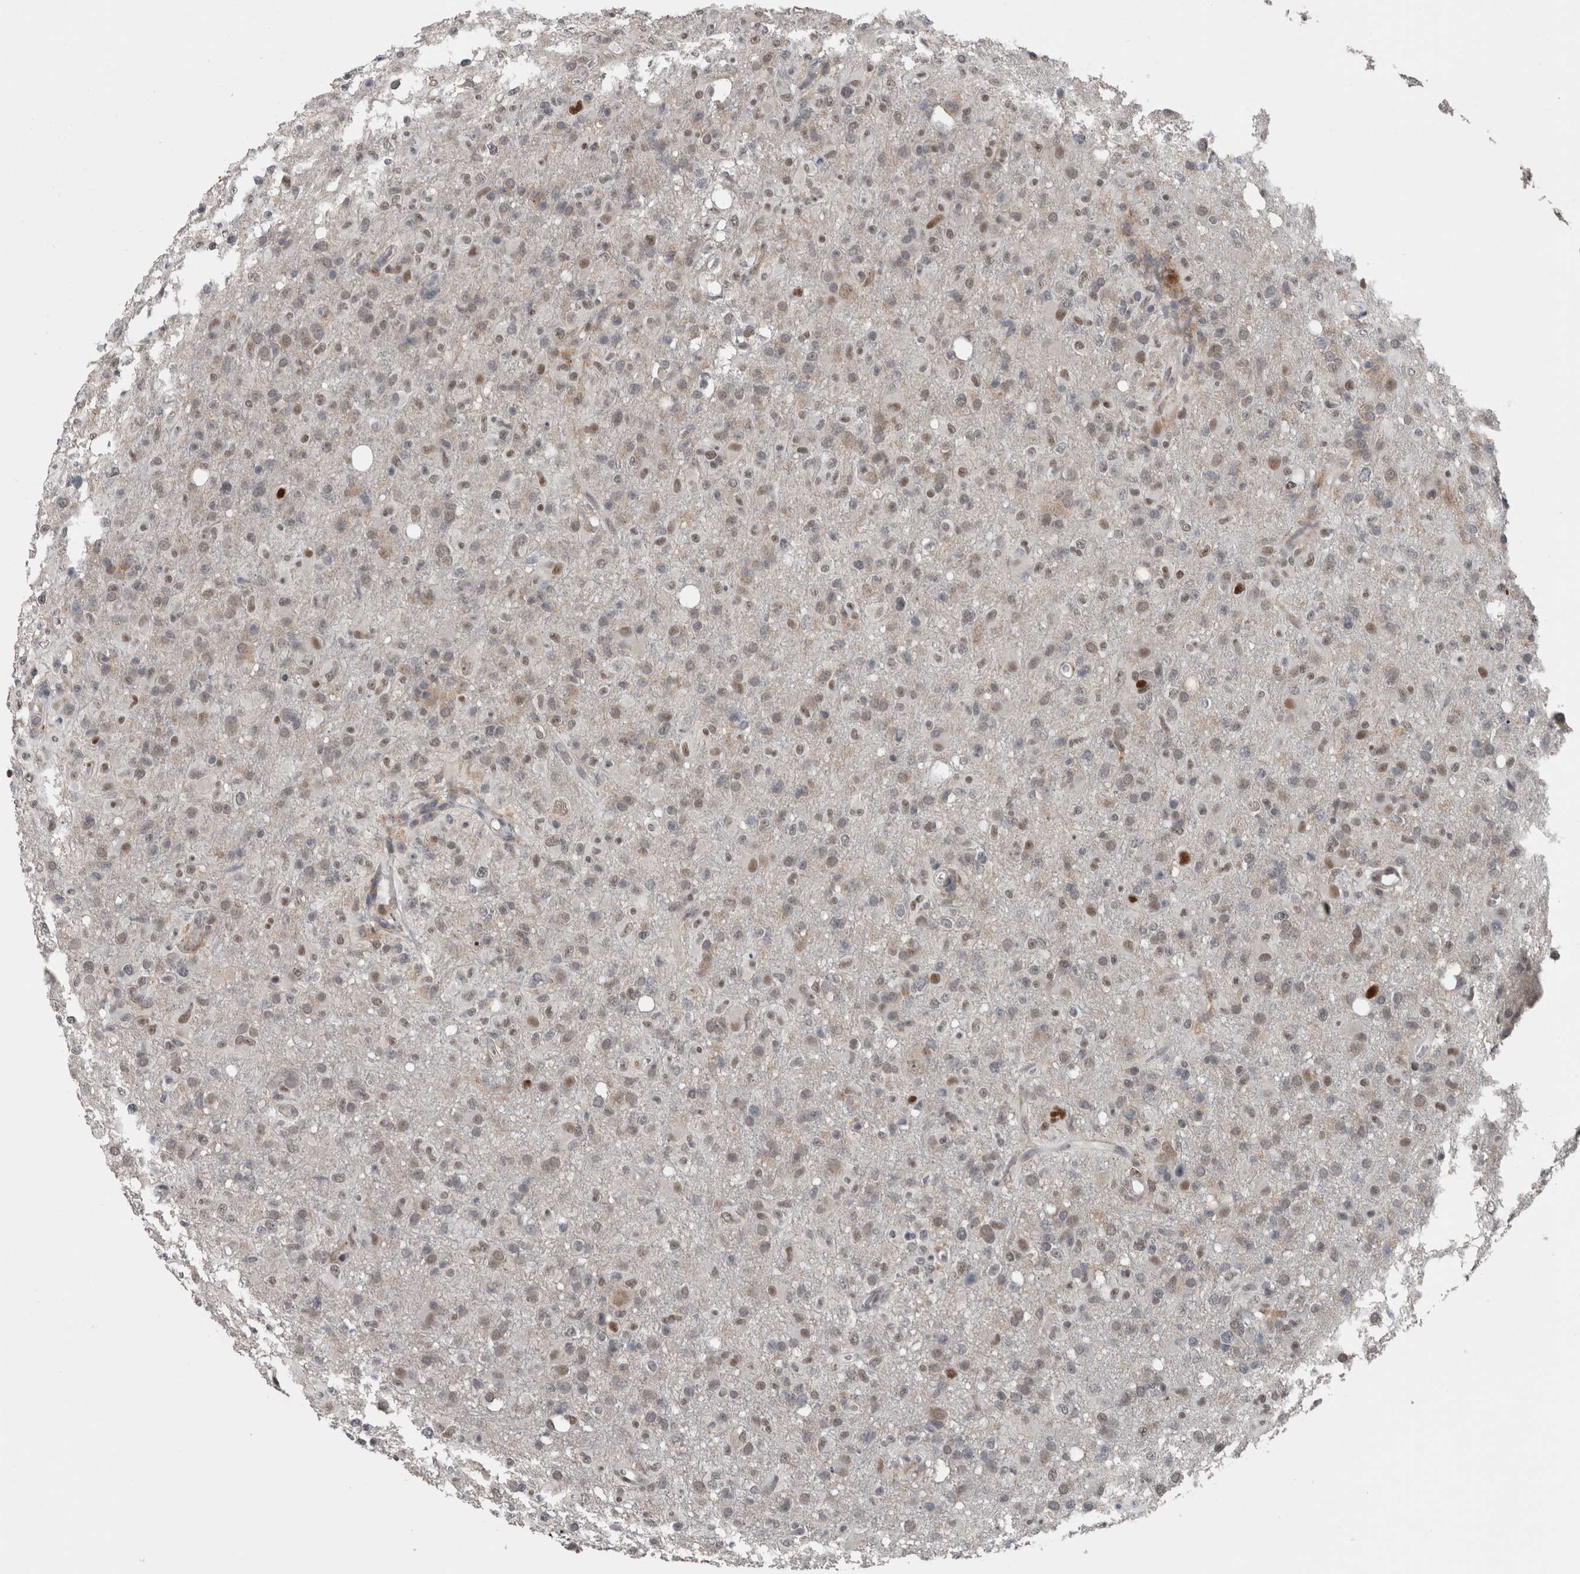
{"staining": {"intensity": "moderate", "quantity": "<25%", "location": "nuclear"}, "tissue": "glioma", "cell_type": "Tumor cells", "image_type": "cancer", "snomed": [{"axis": "morphology", "description": "Glioma, malignant, High grade"}, {"axis": "topography", "description": "Brain"}], "caption": "Immunohistochemical staining of glioma reveals moderate nuclear protein expression in approximately <25% of tumor cells. The staining was performed using DAB to visualize the protein expression in brown, while the nuclei were stained in blue with hematoxylin (Magnification: 20x).", "gene": "ZBTB21", "patient": {"sex": "female", "age": 57}}